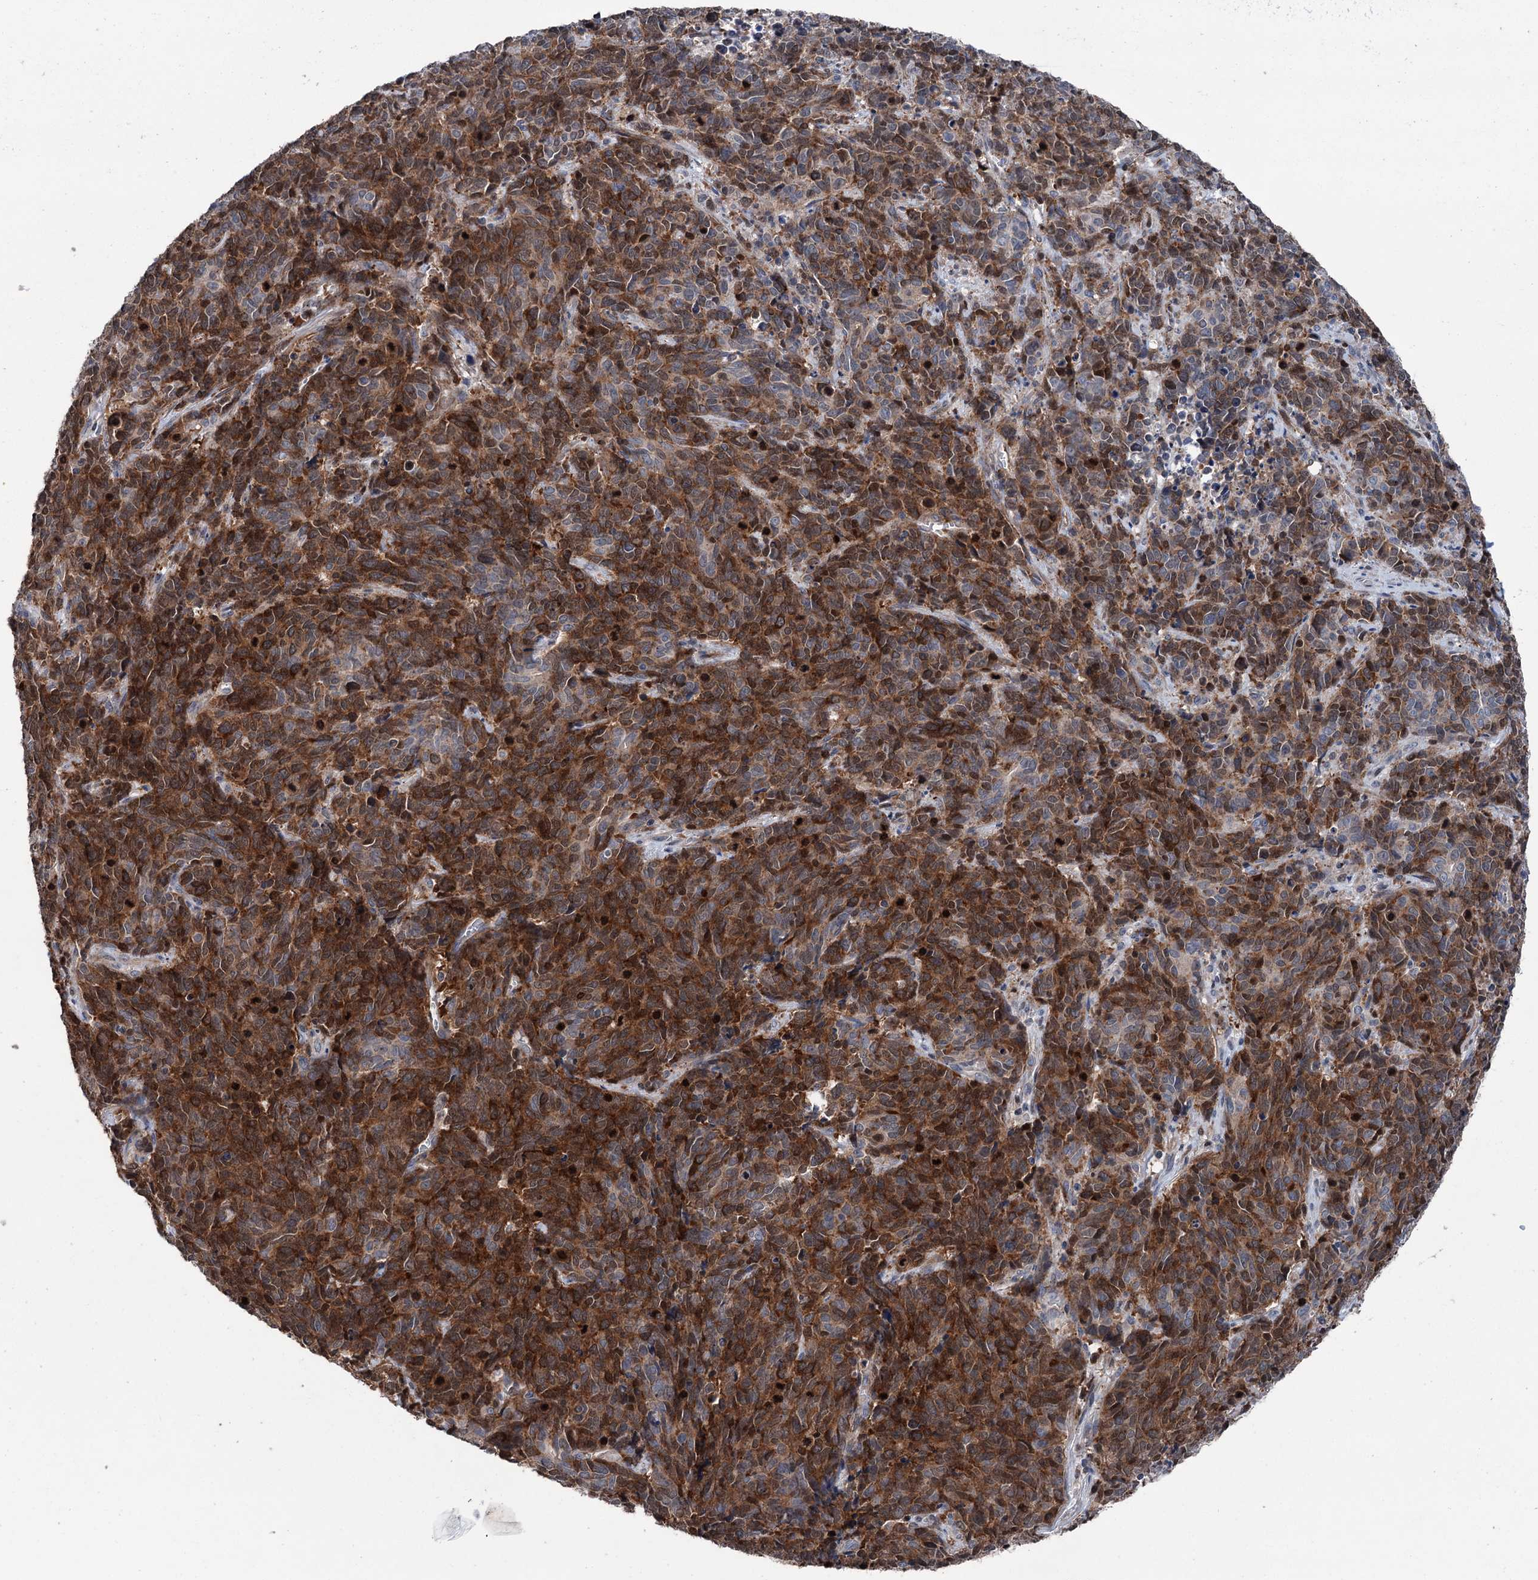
{"staining": {"intensity": "strong", "quantity": ">75%", "location": "cytoplasmic/membranous"}, "tissue": "cervical cancer", "cell_type": "Tumor cells", "image_type": "cancer", "snomed": [{"axis": "morphology", "description": "Squamous cell carcinoma, NOS"}, {"axis": "topography", "description": "Cervix"}], "caption": "Tumor cells exhibit high levels of strong cytoplasmic/membranous staining in approximately >75% of cells in squamous cell carcinoma (cervical). Using DAB (brown) and hematoxylin (blue) stains, captured at high magnification using brightfield microscopy.", "gene": "NCAPD2", "patient": {"sex": "female", "age": 60}}